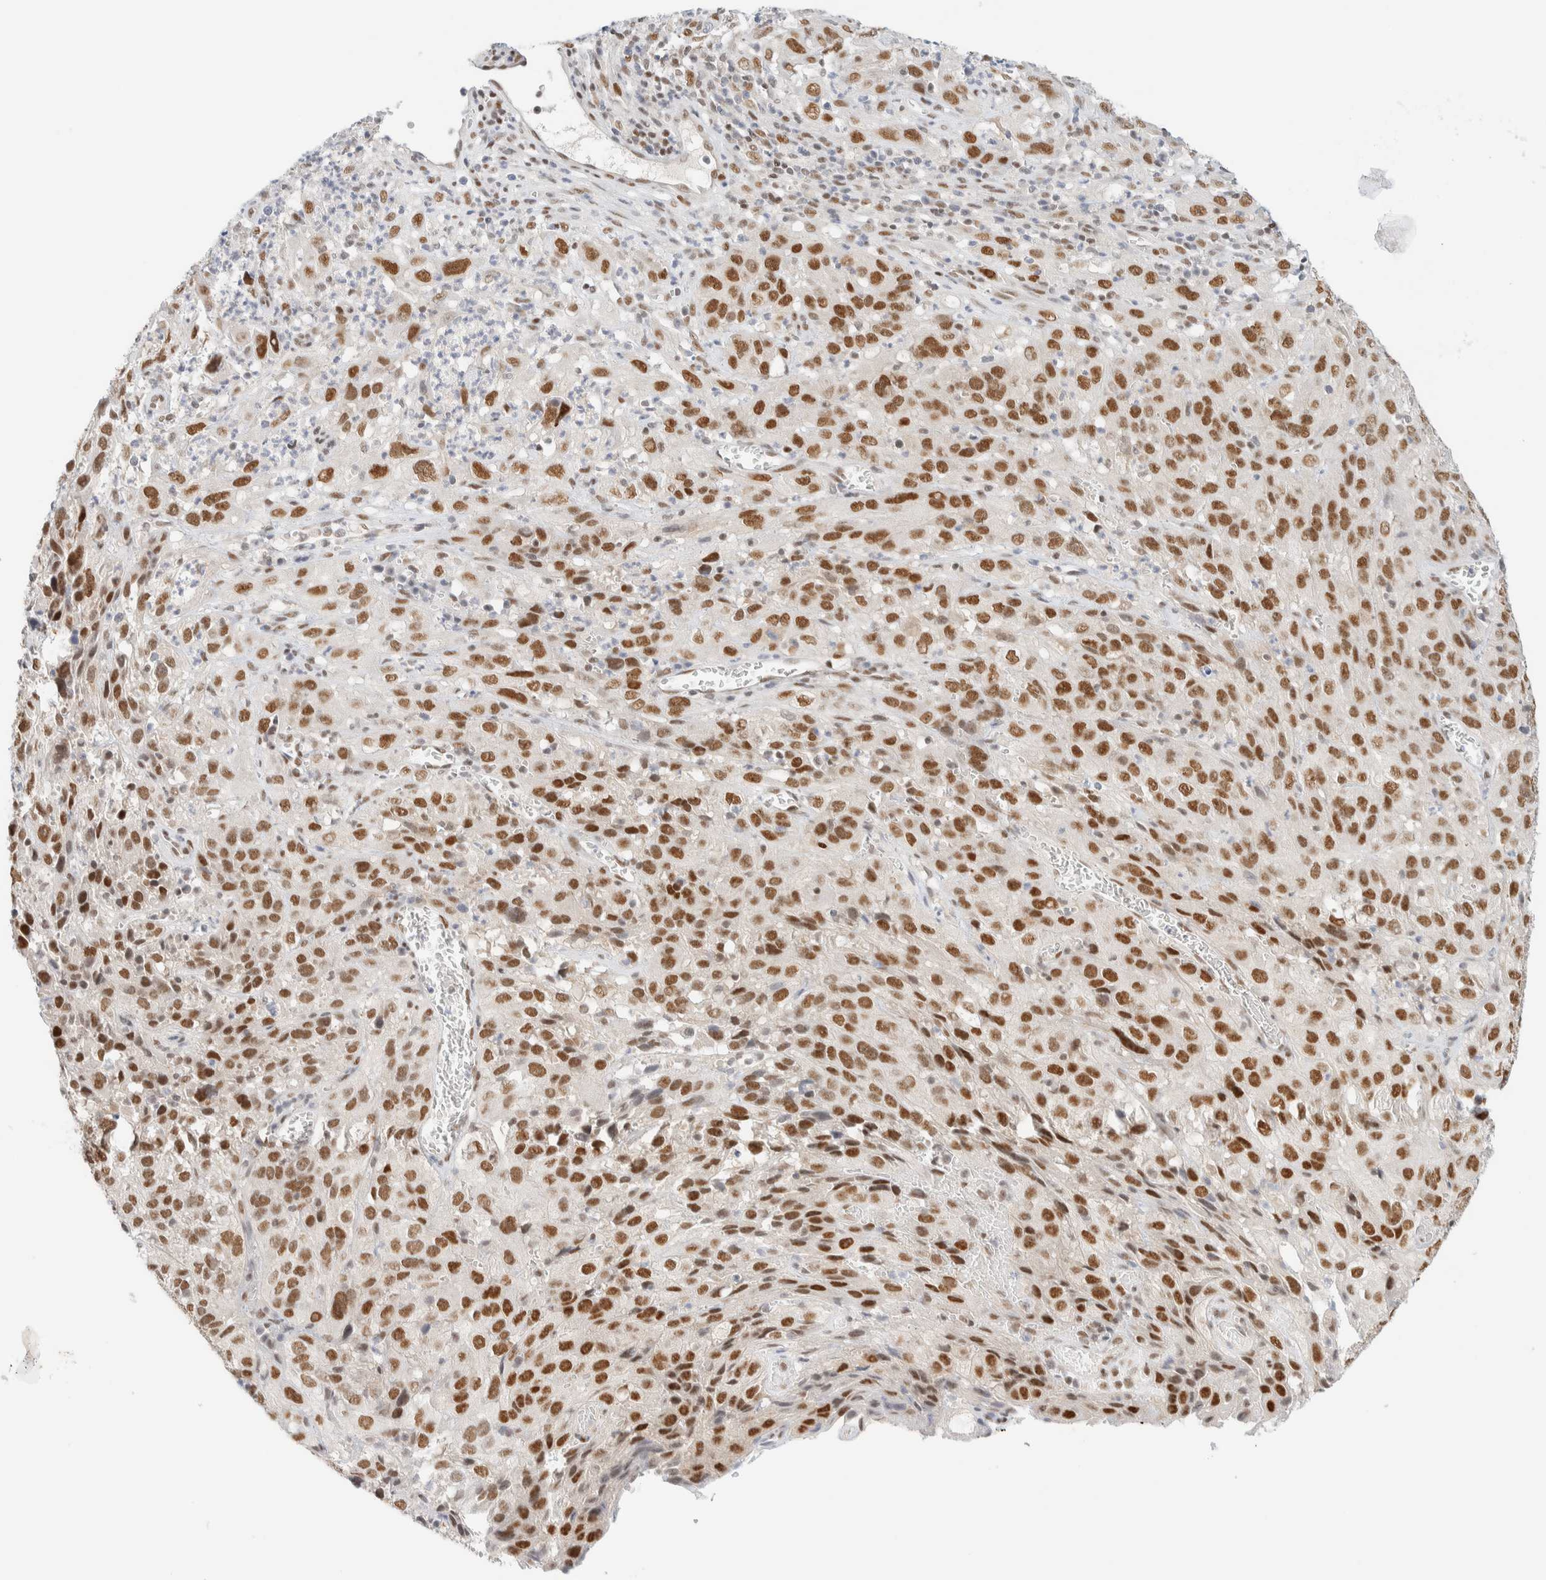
{"staining": {"intensity": "moderate", "quantity": ">75%", "location": "nuclear"}, "tissue": "cervical cancer", "cell_type": "Tumor cells", "image_type": "cancer", "snomed": [{"axis": "morphology", "description": "Squamous cell carcinoma, NOS"}, {"axis": "topography", "description": "Cervix"}], "caption": "IHC of squamous cell carcinoma (cervical) shows medium levels of moderate nuclear staining in about >75% of tumor cells. The staining was performed using DAB (3,3'-diaminobenzidine) to visualize the protein expression in brown, while the nuclei were stained in blue with hematoxylin (Magnification: 20x).", "gene": "PYGO2", "patient": {"sex": "female", "age": 32}}